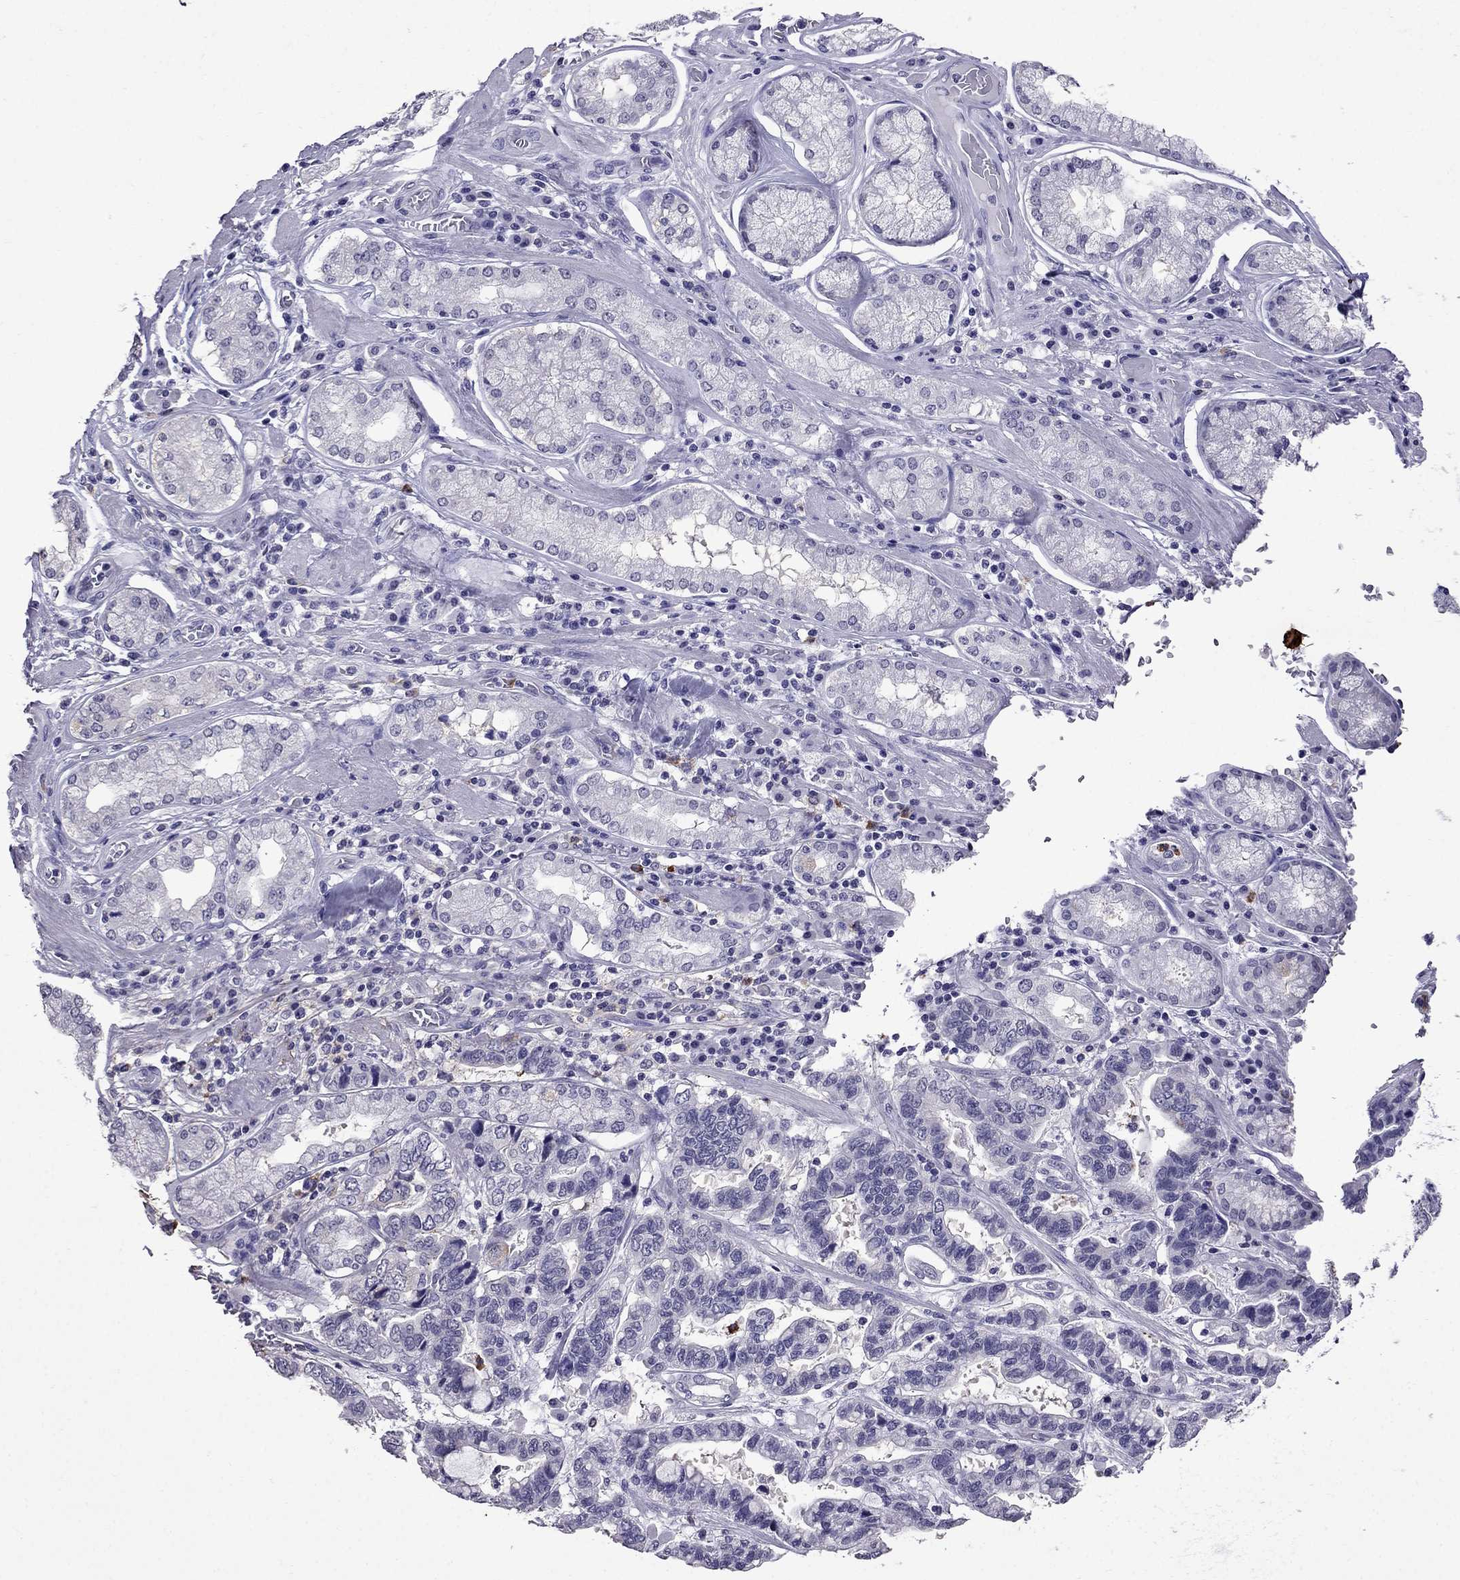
{"staining": {"intensity": "negative", "quantity": "none", "location": "none"}, "tissue": "stomach cancer", "cell_type": "Tumor cells", "image_type": "cancer", "snomed": [{"axis": "morphology", "description": "Adenocarcinoma, NOS"}, {"axis": "topography", "description": "Stomach, lower"}], "caption": "A high-resolution micrograph shows IHC staining of stomach cancer, which demonstrates no significant positivity in tumor cells.", "gene": "OLFM4", "patient": {"sex": "female", "age": 76}}